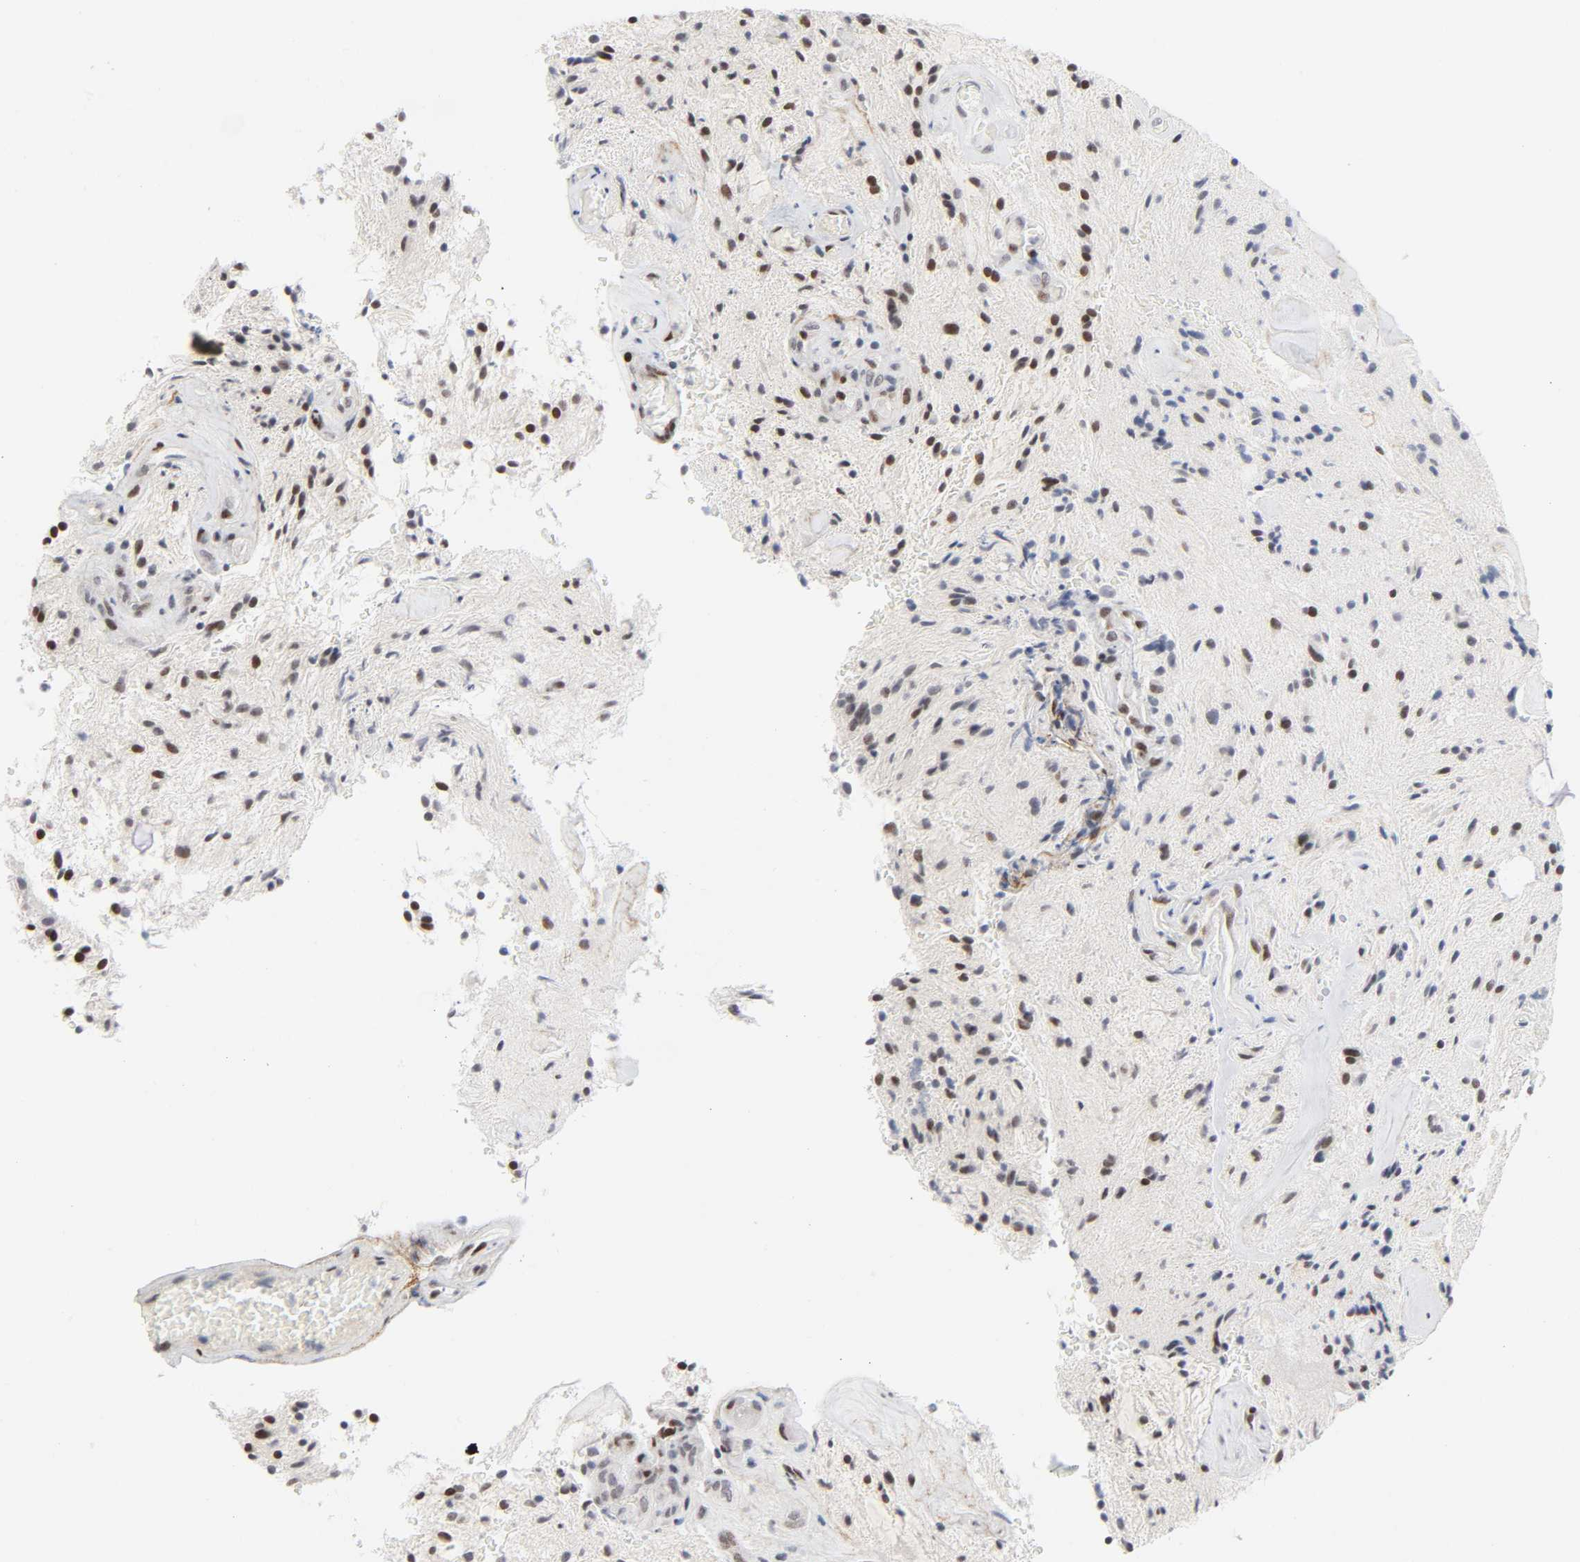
{"staining": {"intensity": "moderate", "quantity": "25%-75%", "location": "nuclear"}, "tissue": "glioma", "cell_type": "Tumor cells", "image_type": "cancer", "snomed": [{"axis": "morphology", "description": "Glioma, malignant, NOS"}, {"axis": "topography", "description": "Cerebellum"}], "caption": "Protein expression analysis of glioma (malignant) shows moderate nuclear expression in about 25%-75% of tumor cells.", "gene": "DIDO1", "patient": {"sex": "female", "age": 10}}